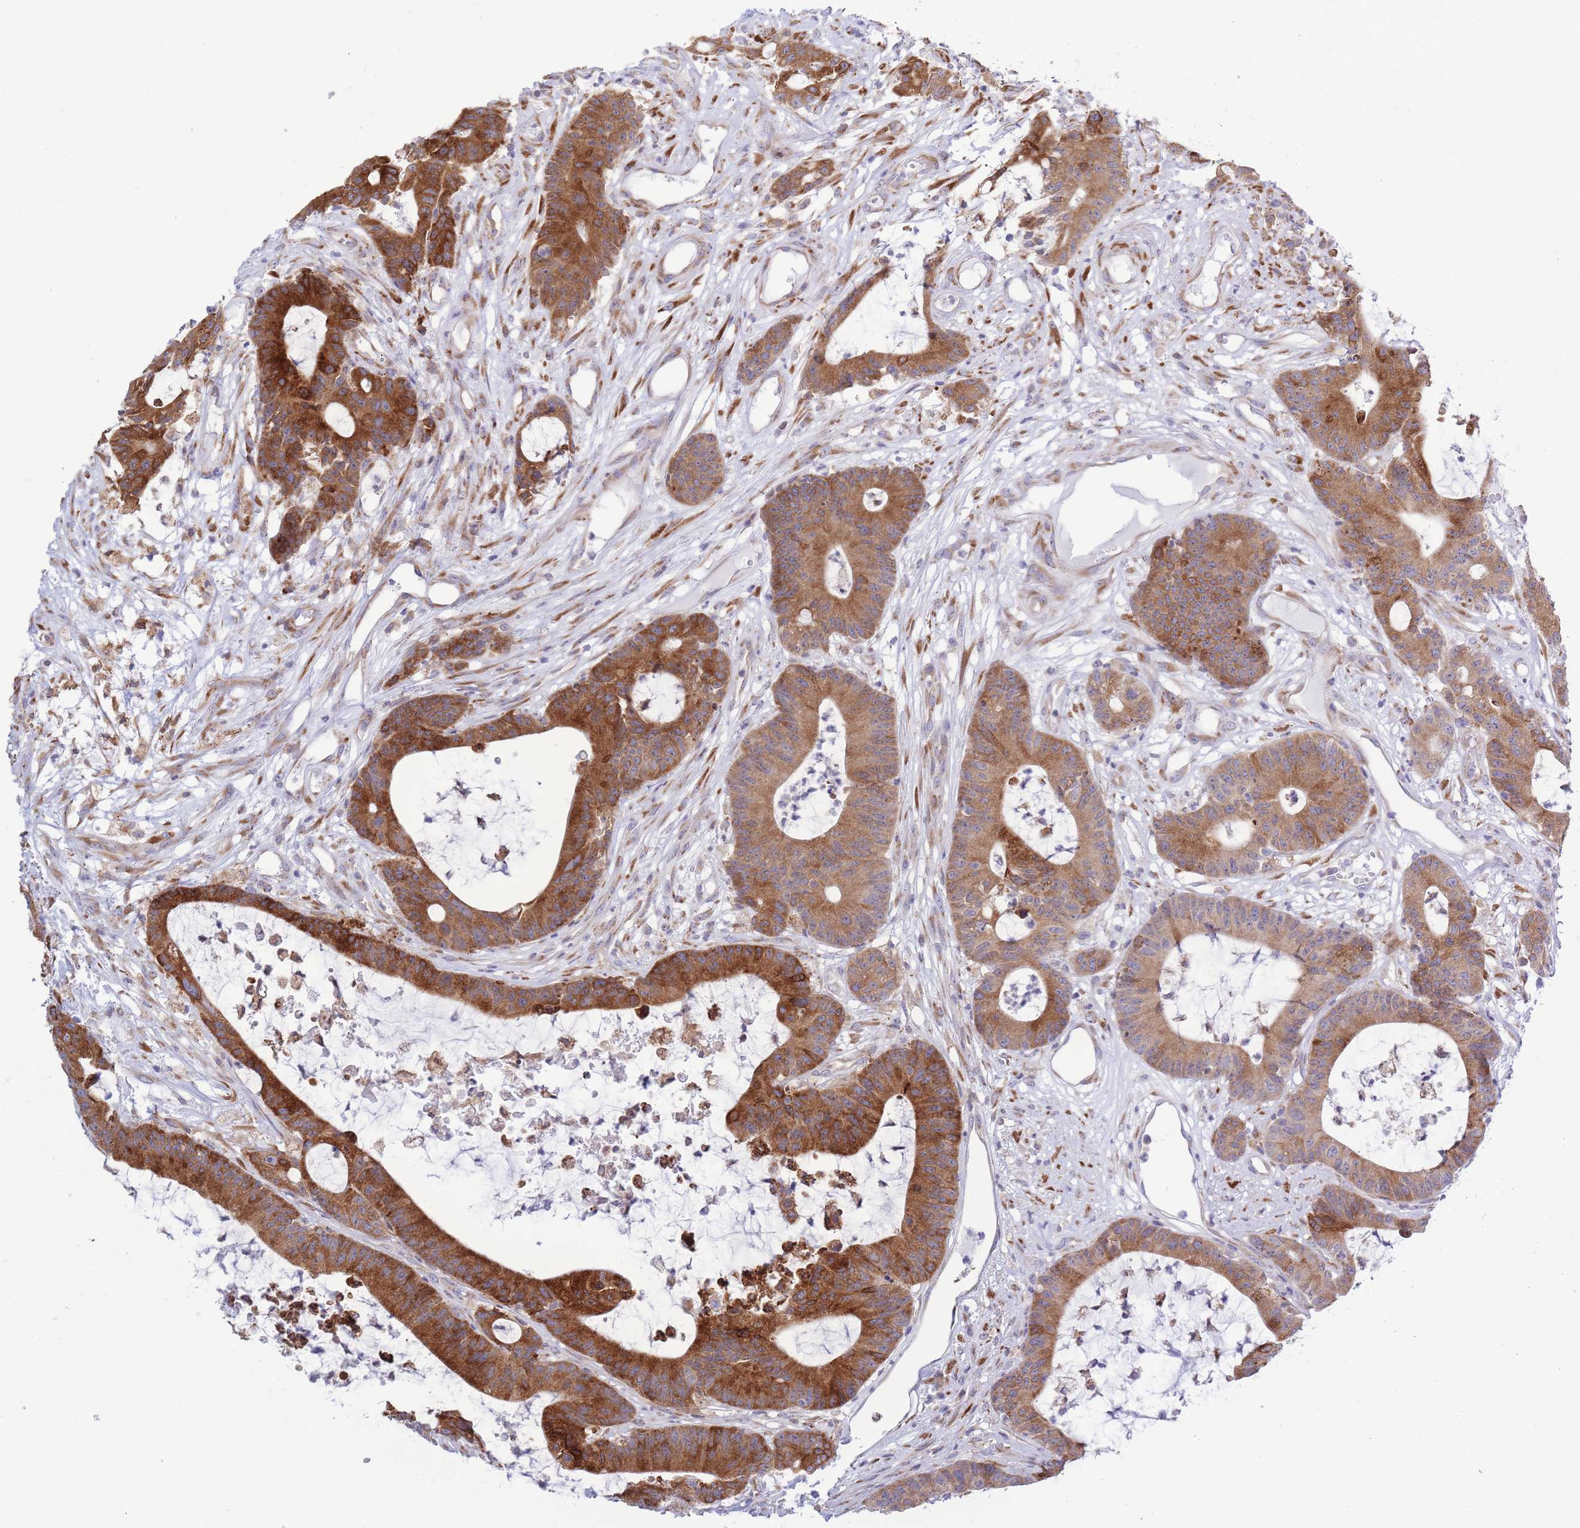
{"staining": {"intensity": "strong", "quantity": ">75%", "location": "cytoplasmic/membranous"}, "tissue": "colorectal cancer", "cell_type": "Tumor cells", "image_type": "cancer", "snomed": [{"axis": "morphology", "description": "Adenocarcinoma, NOS"}, {"axis": "topography", "description": "Colon"}], "caption": "Strong cytoplasmic/membranous protein staining is appreciated in about >75% of tumor cells in adenocarcinoma (colorectal).", "gene": "MYDGF", "patient": {"sex": "female", "age": 84}}